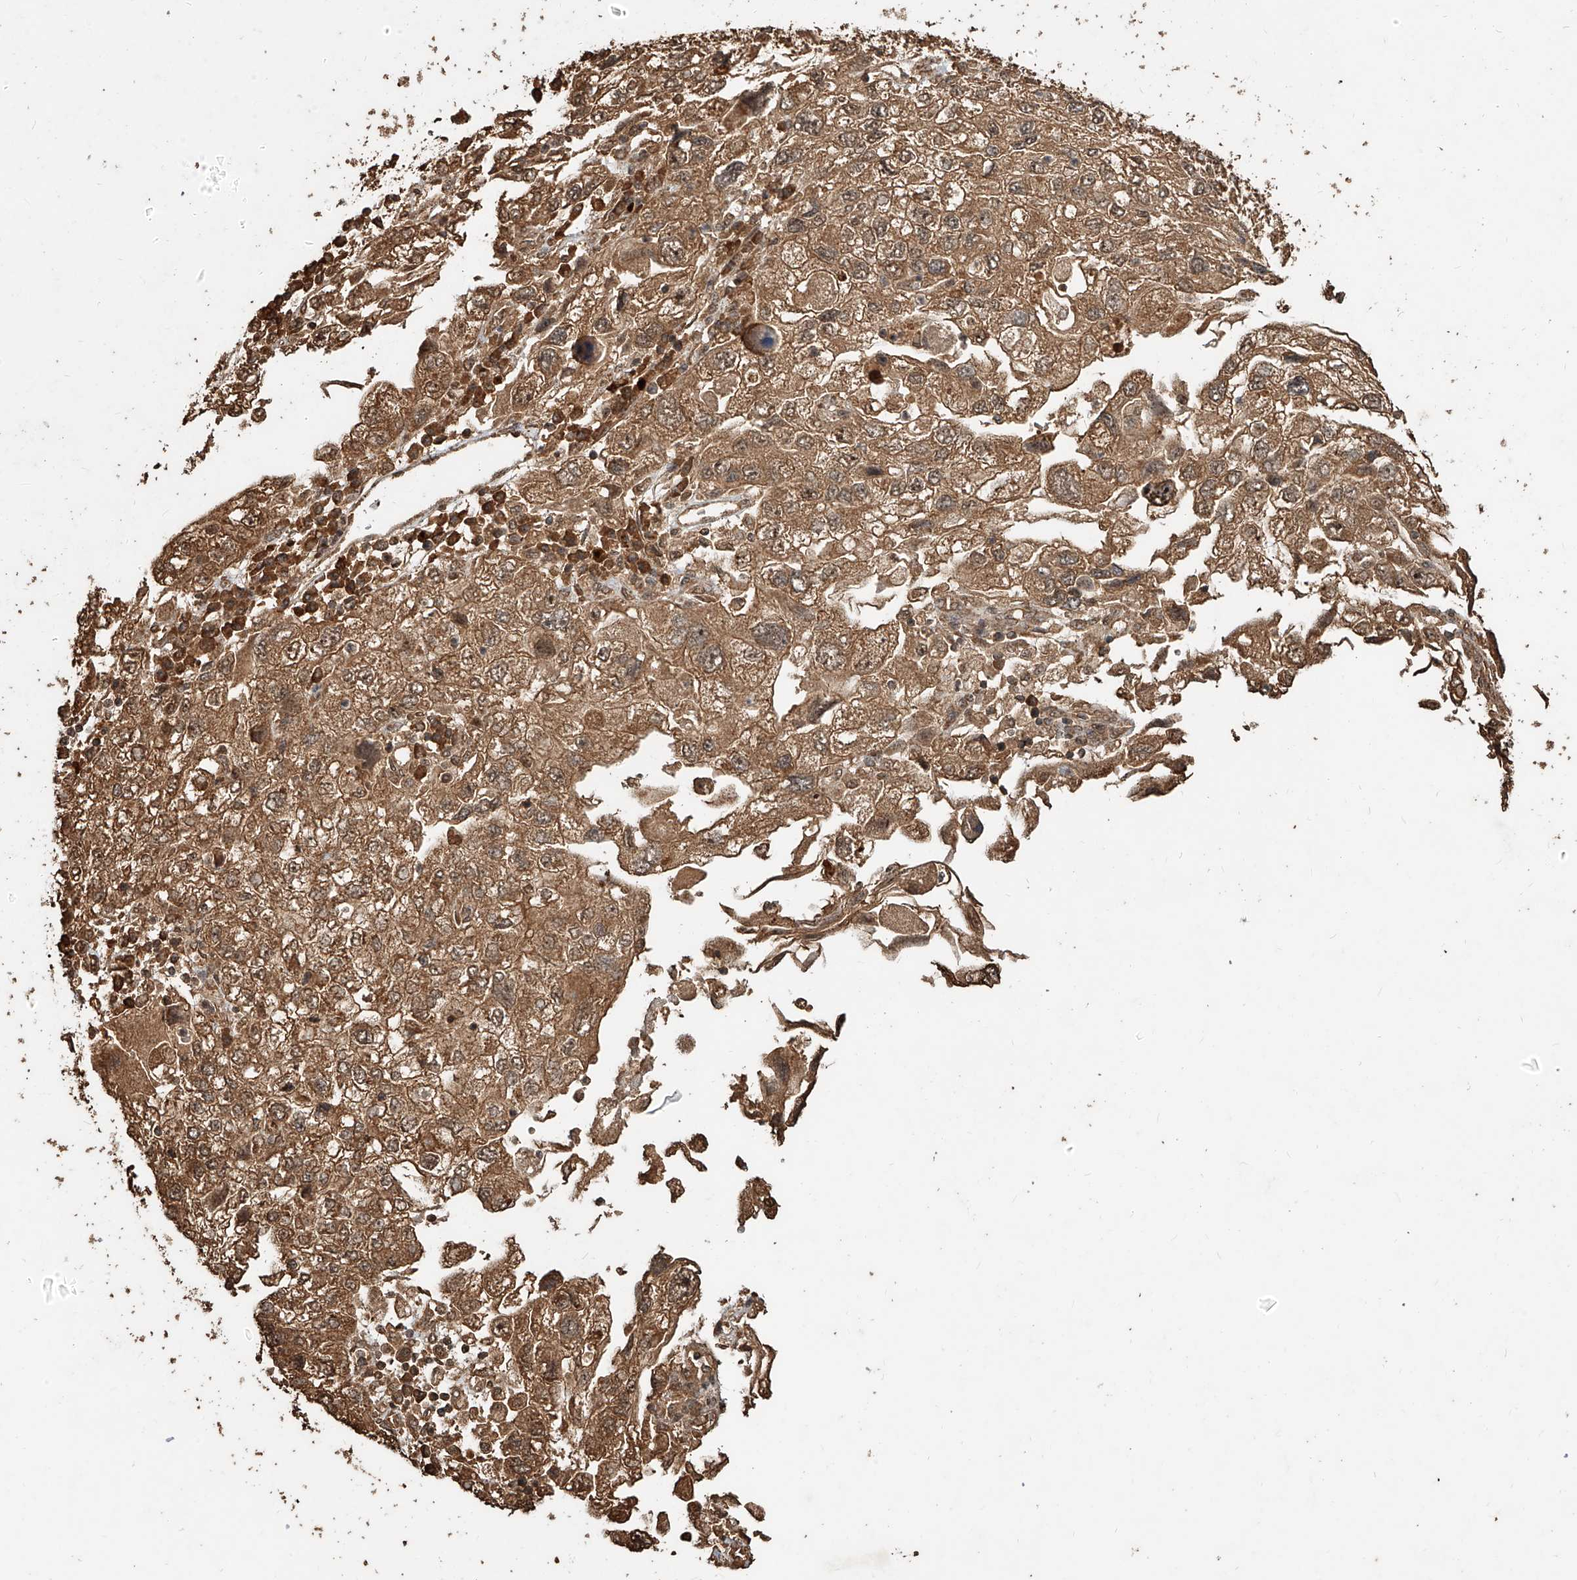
{"staining": {"intensity": "moderate", "quantity": ">75%", "location": "cytoplasmic/membranous,nuclear"}, "tissue": "endometrial cancer", "cell_type": "Tumor cells", "image_type": "cancer", "snomed": [{"axis": "morphology", "description": "Adenocarcinoma, NOS"}, {"axis": "topography", "description": "Endometrium"}], "caption": "Adenocarcinoma (endometrial) tissue exhibits moderate cytoplasmic/membranous and nuclear expression in about >75% of tumor cells, visualized by immunohistochemistry. (Stains: DAB (3,3'-diaminobenzidine) in brown, nuclei in blue, Microscopy: brightfield microscopy at high magnification).", "gene": "ZNF660", "patient": {"sex": "female", "age": 49}}